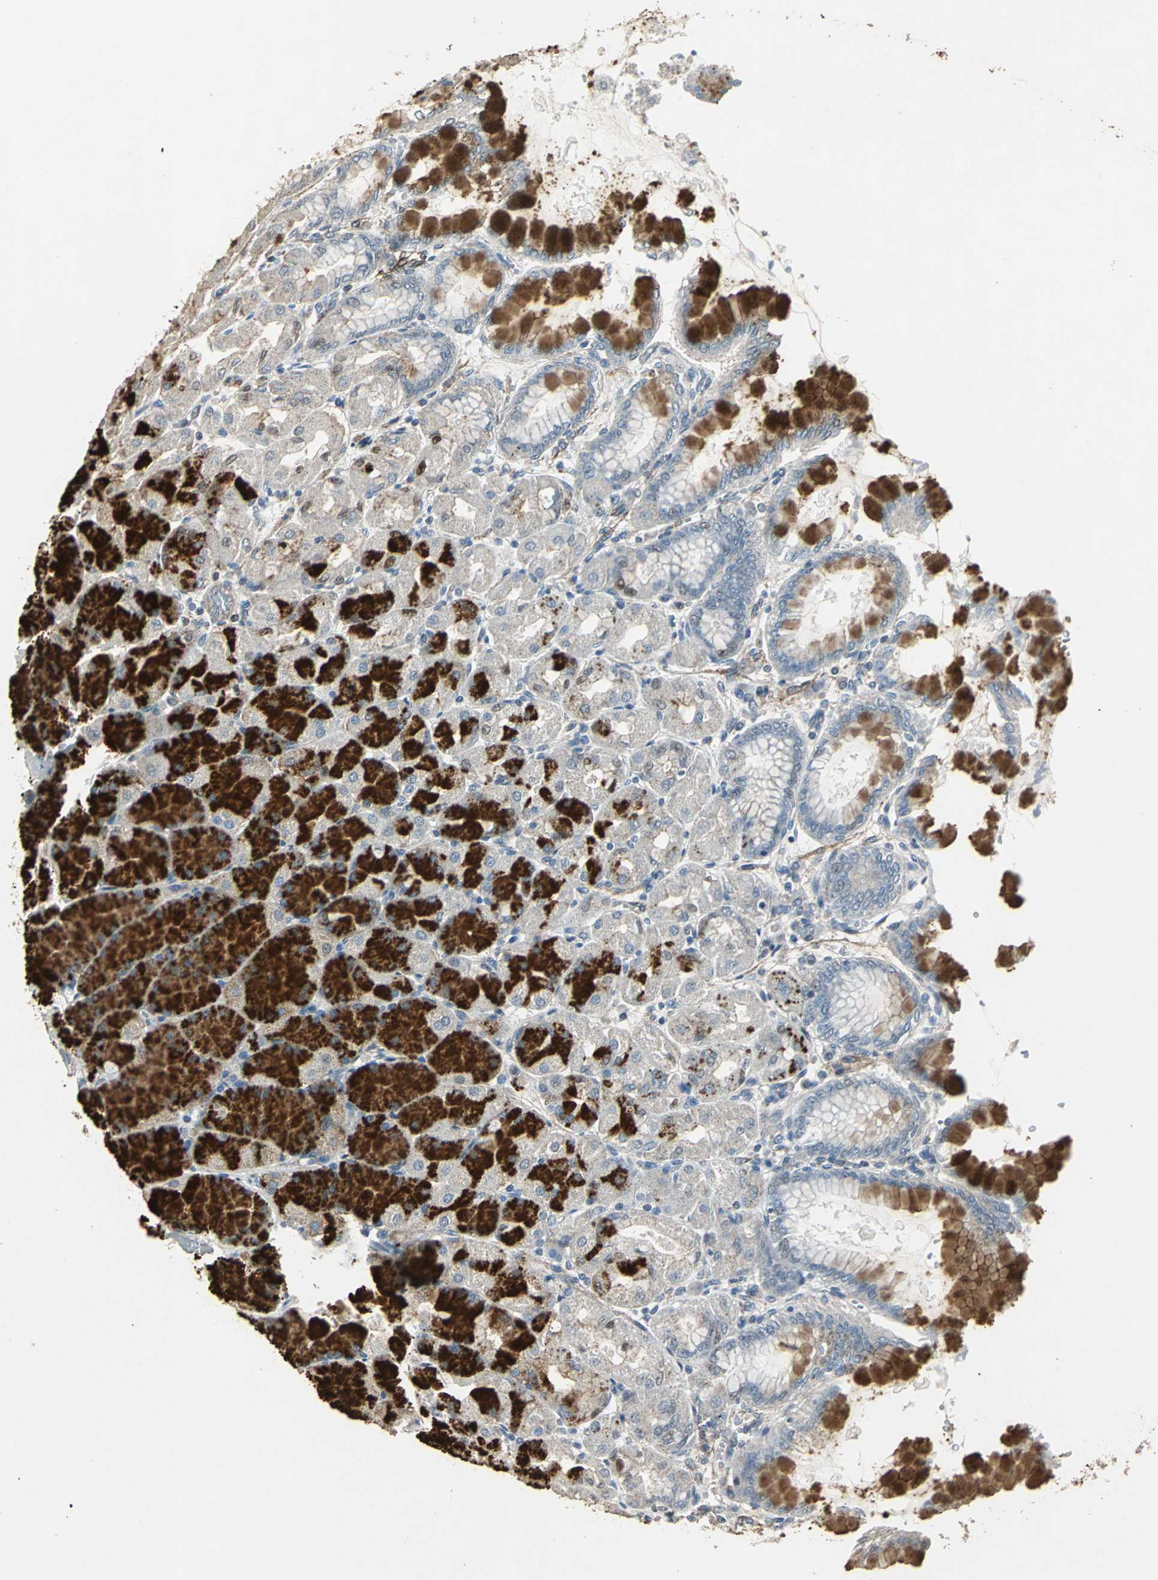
{"staining": {"intensity": "strong", "quantity": "25%-75%", "location": "cytoplasmic/membranous"}, "tissue": "stomach", "cell_type": "Glandular cells", "image_type": "normal", "snomed": [{"axis": "morphology", "description": "Normal tissue, NOS"}, {"axis": "topography", "description": "Stomach, upper"}], "caption": "IHC of benign human stomach reveals high levels of strong cytoplasmic/membranous staining in approximately 25%-75% of glandular cells. (Brightfield microscopy of DAB IHC at high magnification).", "gene": "DNAJB4", "patient": {"sex": "female", "age": 56}}